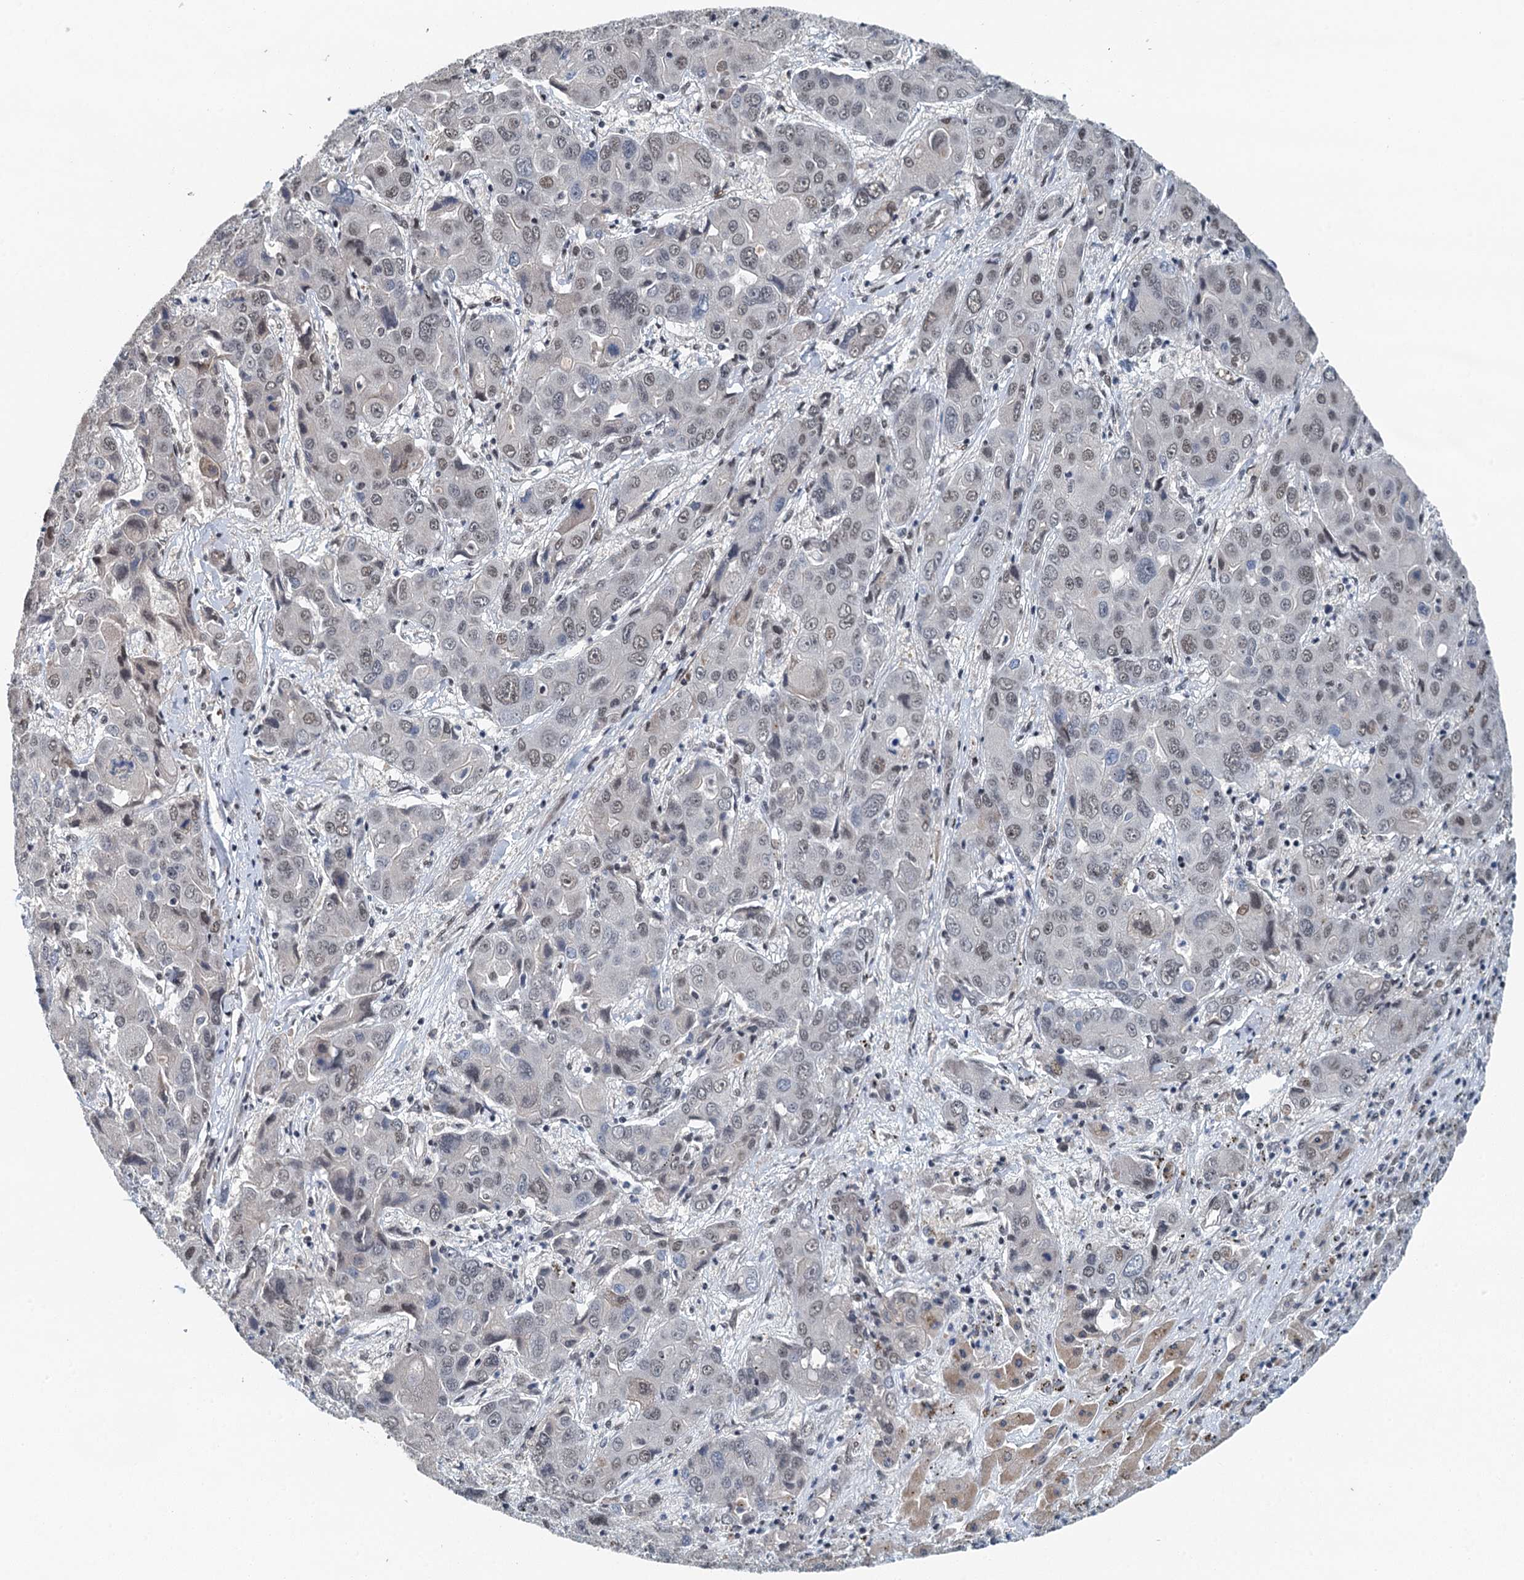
{"staining": {"intensity": "weak", "quantity": "25%-75%", "location": "nuclear"}, "tissue": "liver cancer", "cell_type": "Tumor cells", "image_type": "cancer", "snomed": [{"axis": "morphology", "description": "Cholangiocarcinoma"}, {"axis": "topography", "description": "Liver"}], "caption": "Immunohistochemistry photomicrograph of human liver cancer (cholangiocarcinoma) stained for a protein (brown), which reveals low levels of weak nuclear positivity in about 25%-75% of tumor cells.", "gene": "MTA3", "patient": {"sex": "male", "age": 67}}